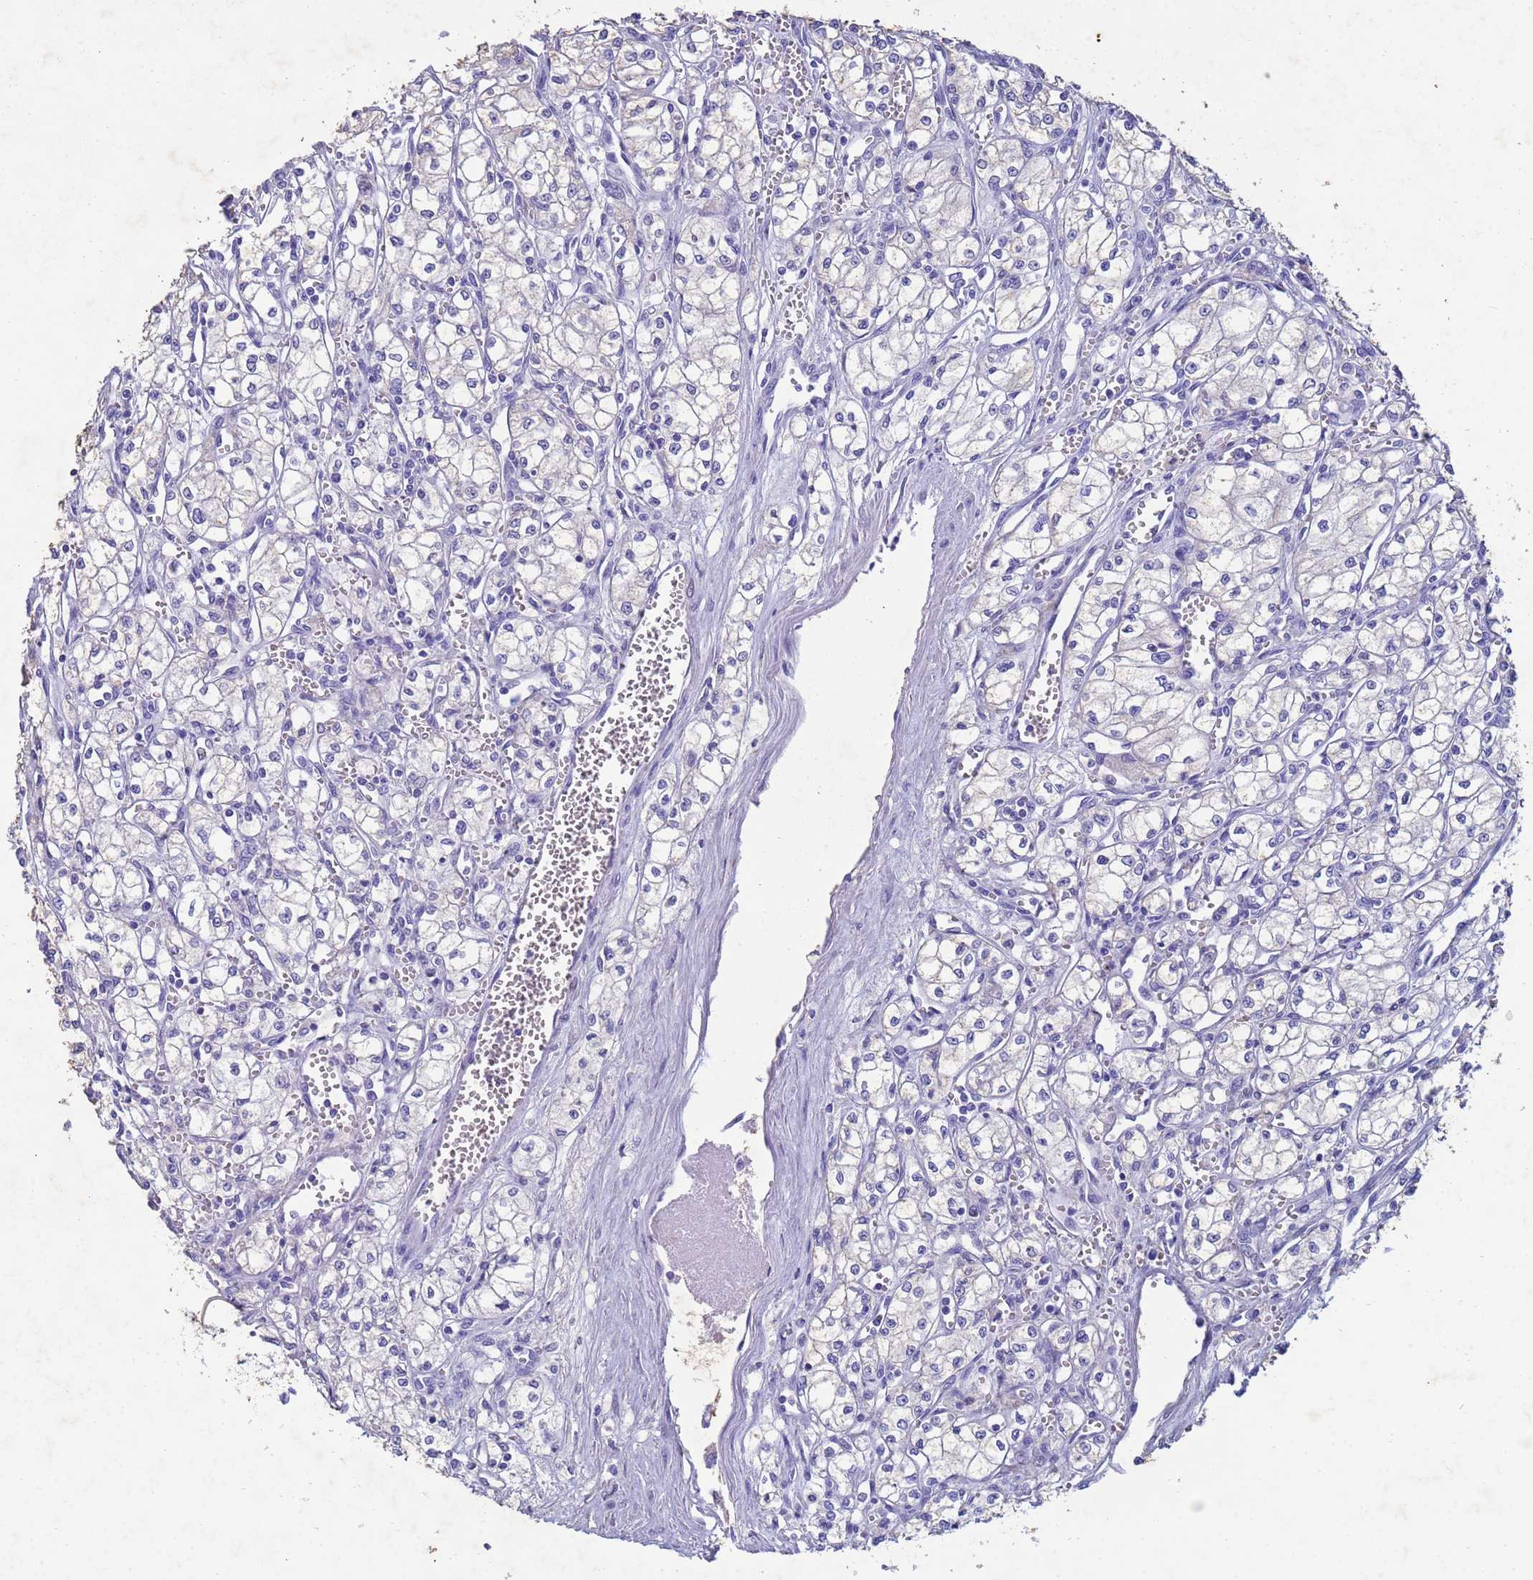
{"staining": {"intensity": "negative", "quantity": "none", "location": "none"}, "tissue": "renal cancer", "cell_type": "Tumor cells", "image_type": "cancer", "snomed": [{"axis": "morphology", "description": "Adenocarcinoma, NOS"}, {"axis": "topography", "description": "Kidney"}], "caption": "Renal cancer was stained to show a protein in brown. There is no significant positivity in tumor cells.", "gene": "CSTB", "patient": {"sex": "male", "age": 59}}